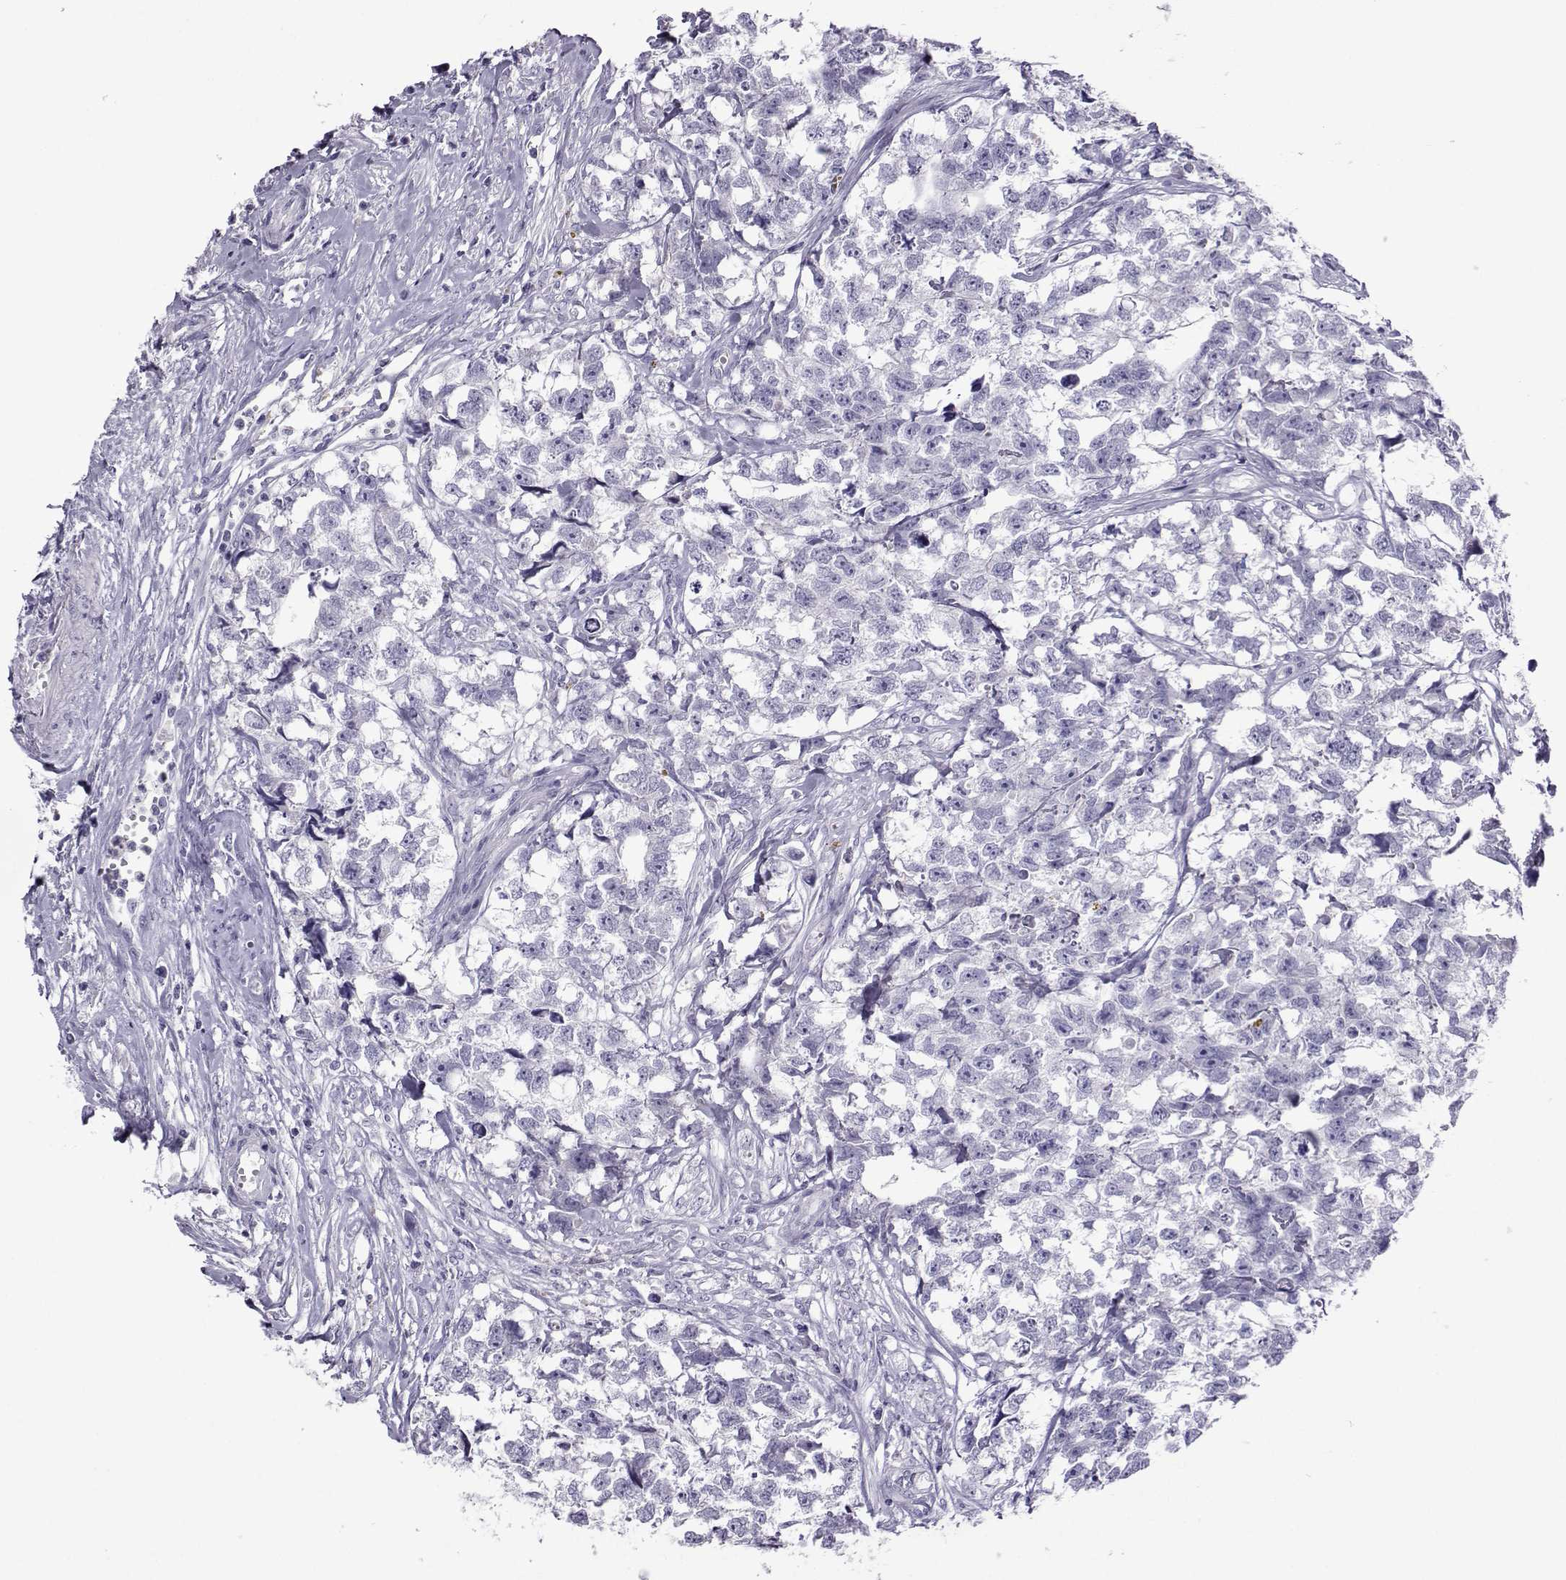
{"staining": {"intensity": "negative", "quantity": "none", "location": "none"}, "tissue": "testis cancer", "cell_type": "Tumor cells", "image_type": "cancer", "snomed": [{"axis": "morphology", "description": "Carcinoma, Embryonal, NOS"}, {"axis": "morphology", "description": "Teratoma, malignant, NOS"}, {"axis": "topography", "description": "Testis"}], "caption": "High power microscopy histopathology image of an immunohistochemistry micrograph of testis embryonal carcinoma, revealing no significant positivity in tumor cells.", "gene": "ARMC2", "patient": {"sex": "male", "age": 44}}